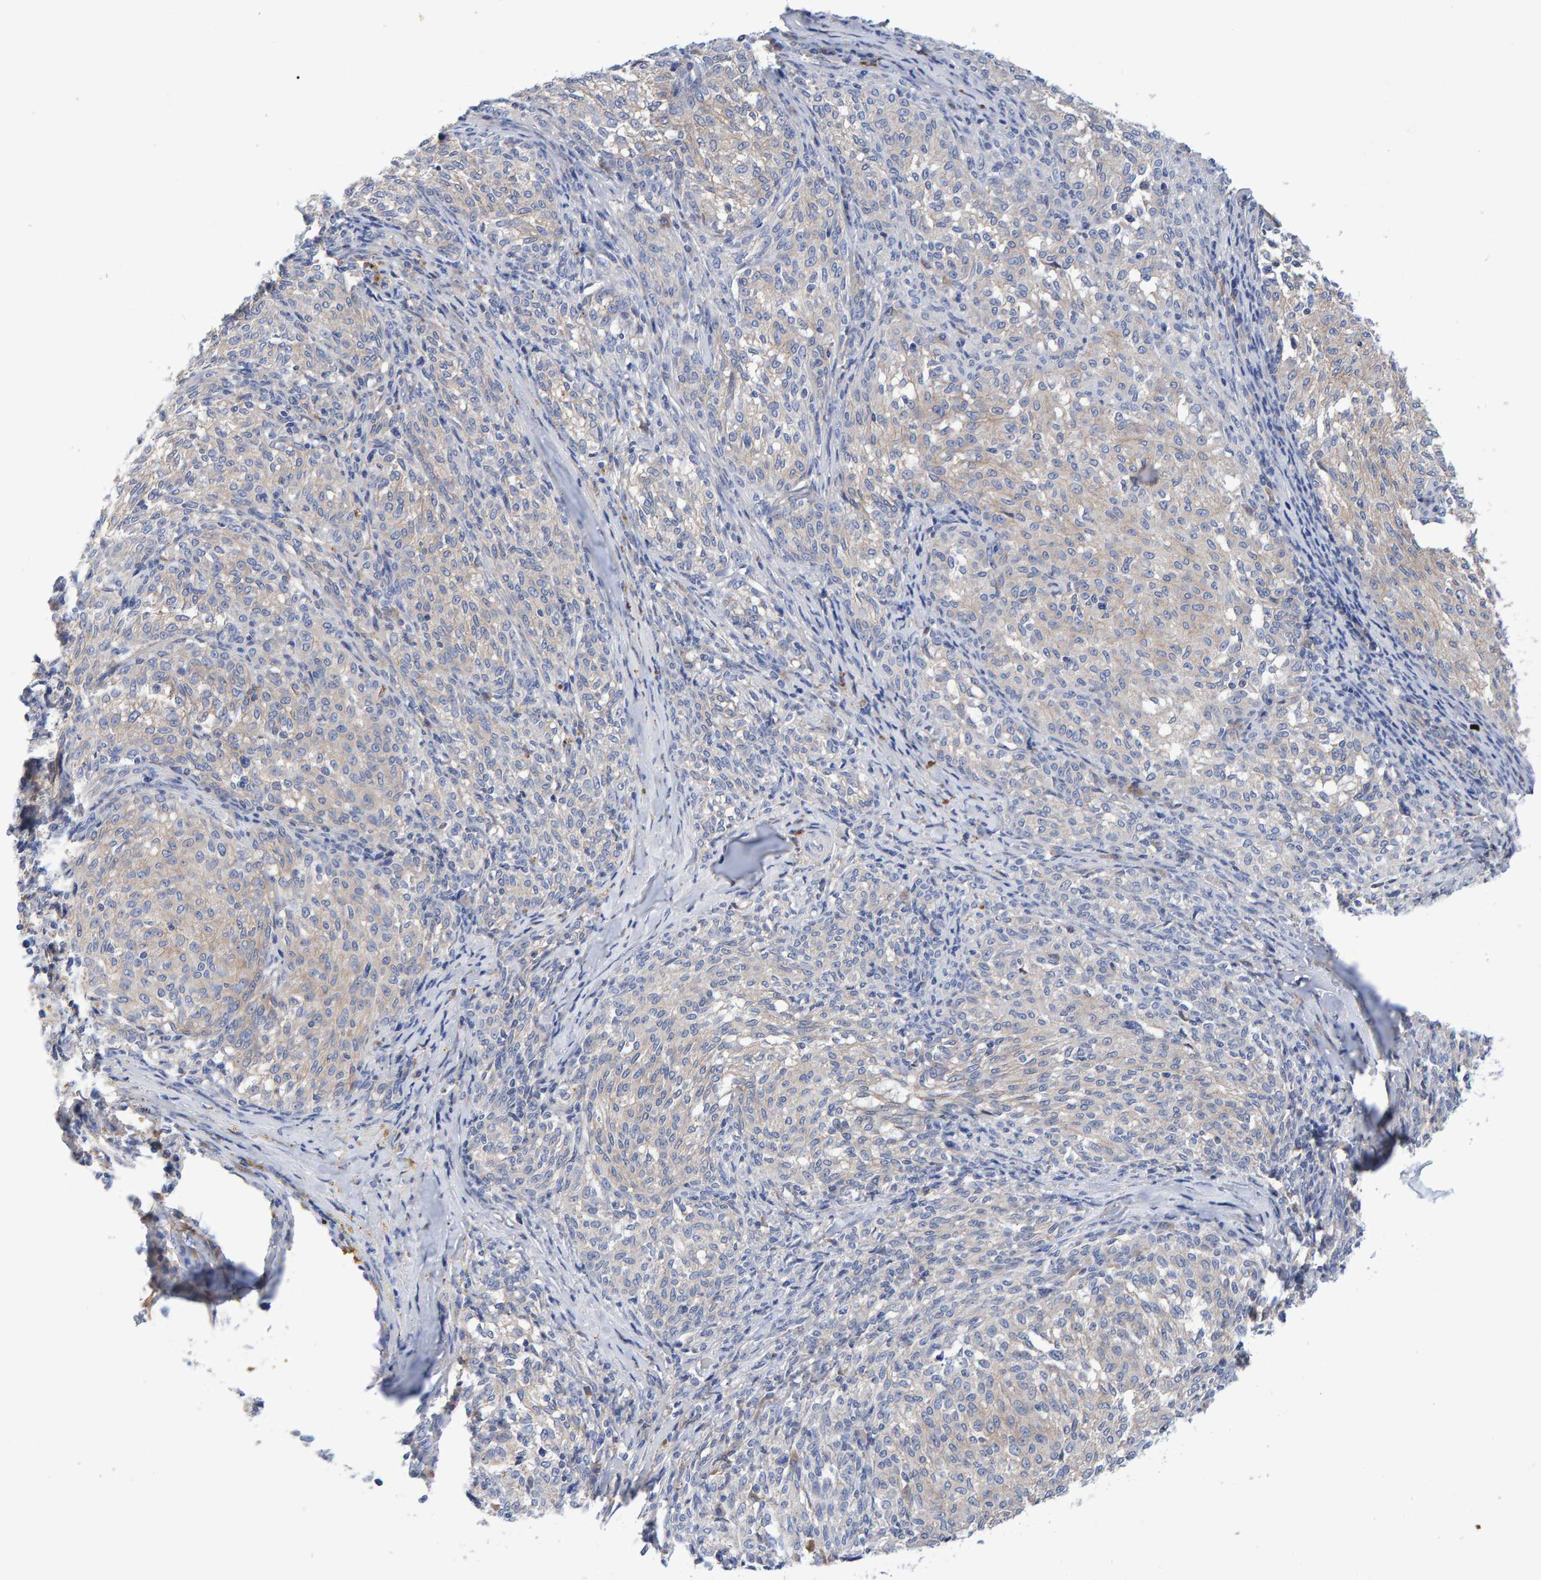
{"staining": {"intensity": "negative", "quantity": "none", "location": "none"}, "tissue": "melanoma", "cell_type": "Tumor cells", "image_type": "cancer", "snomed": [{"axis": "morphology", "description": "Malignant melanoma, NOS"}, {"axis": "topography", "description": "Skin"}], "caption": "DAB immunohistochemical staining of malignant melanoma demonstrates no significant positivity in tumor cells.", "gene": "EFR3A", "patient": {"sex": "female", "age": 72}}